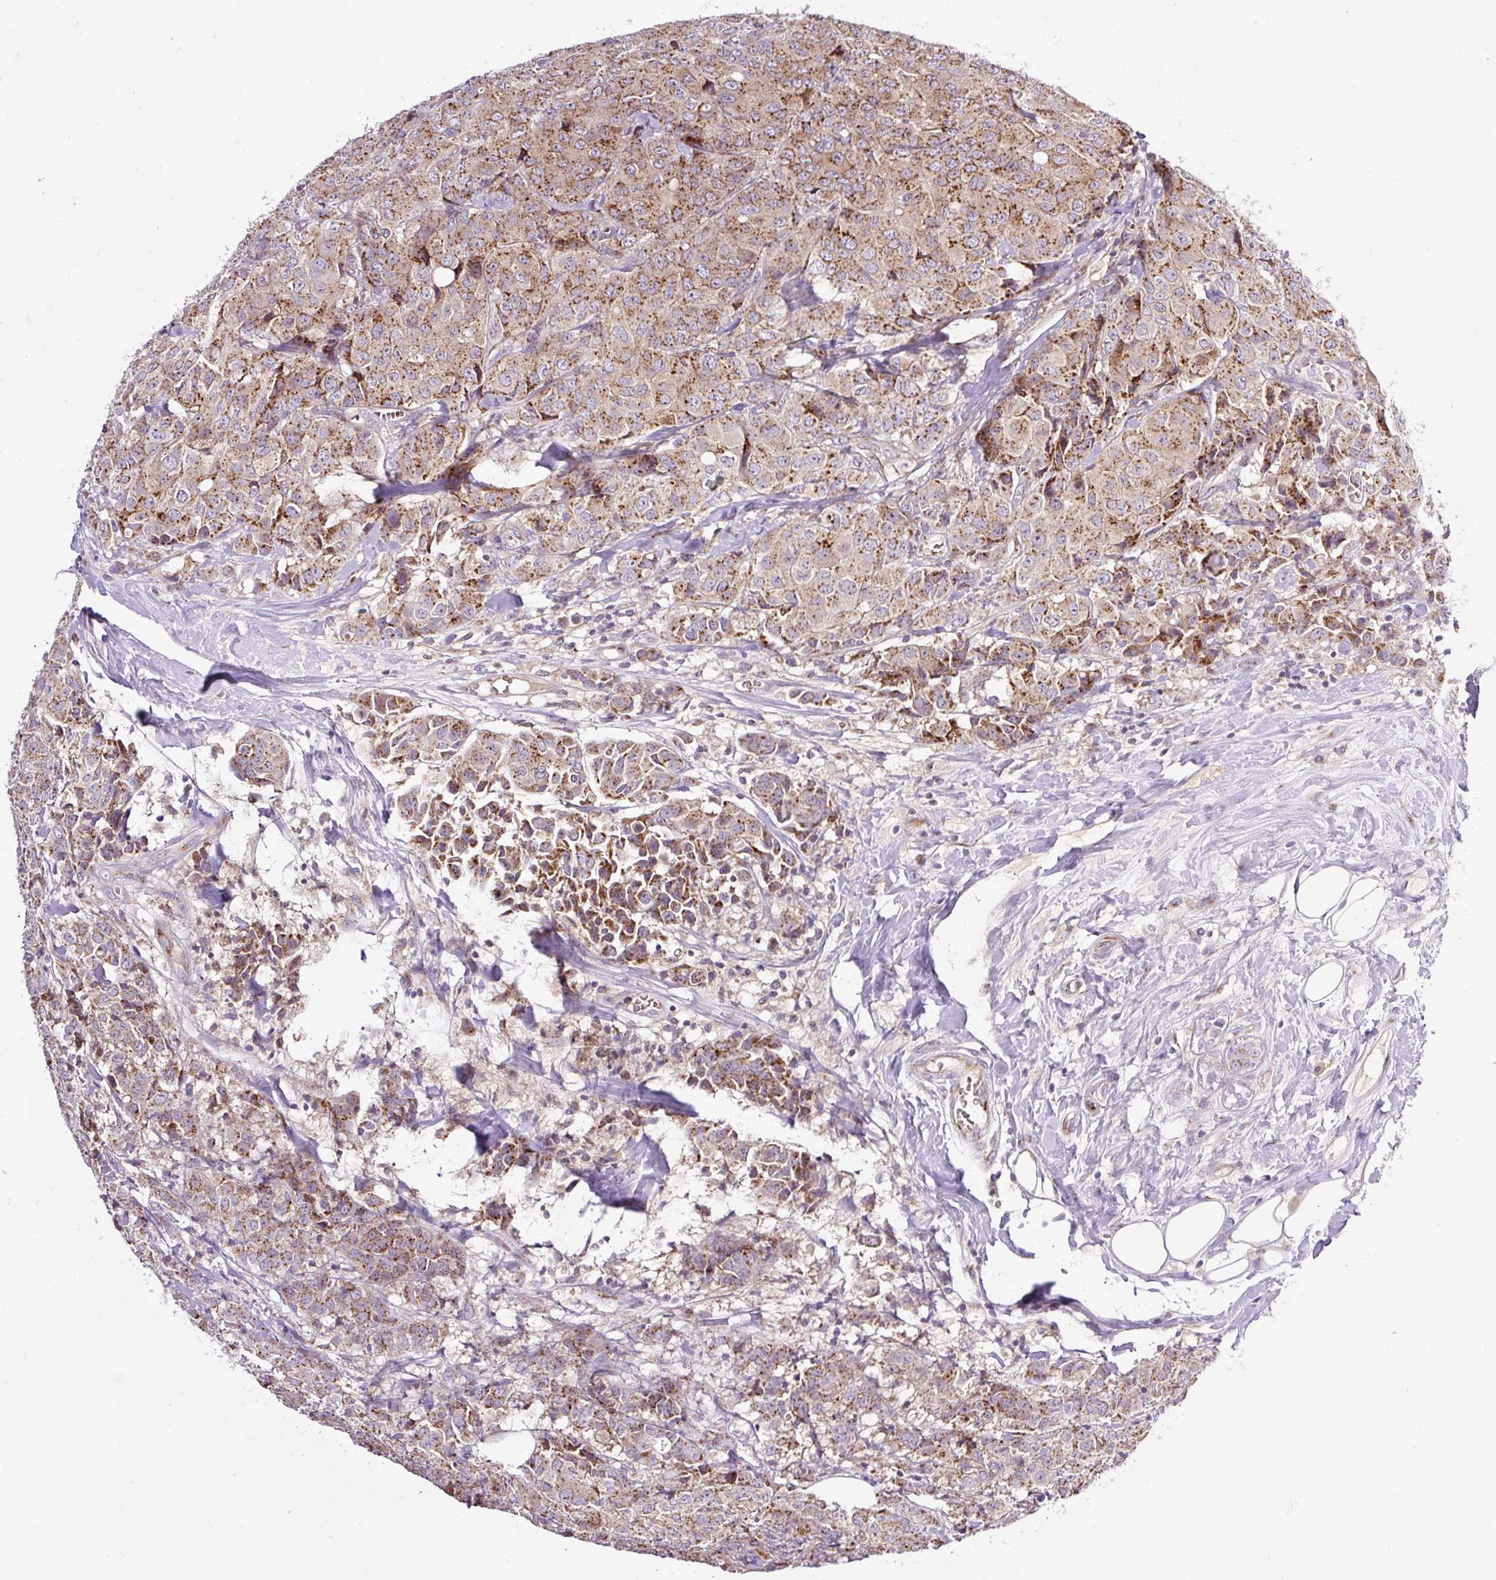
{"staining": {"intensity": "moderate", "quantity": ">75%", "location": "cytoplasmic/membranous"}, "tissue": "breast cancer", "cell_type": "Tumor cells", "image_type": "cancer", "snomed": [{"axis": "morphology", "description": "Duct carcinoma"}, {"axis": "topography", "description": "Breast"}], "caption": "Moderate cytoplasmic/membranous staining for a protein is present in approximately >75% of tumor cells of breast cancer (infiltrating ductal carcinoma) using immunohistochemistry.", "gene": "MSMP", "patient": {"sex": "female", "age": 43}}